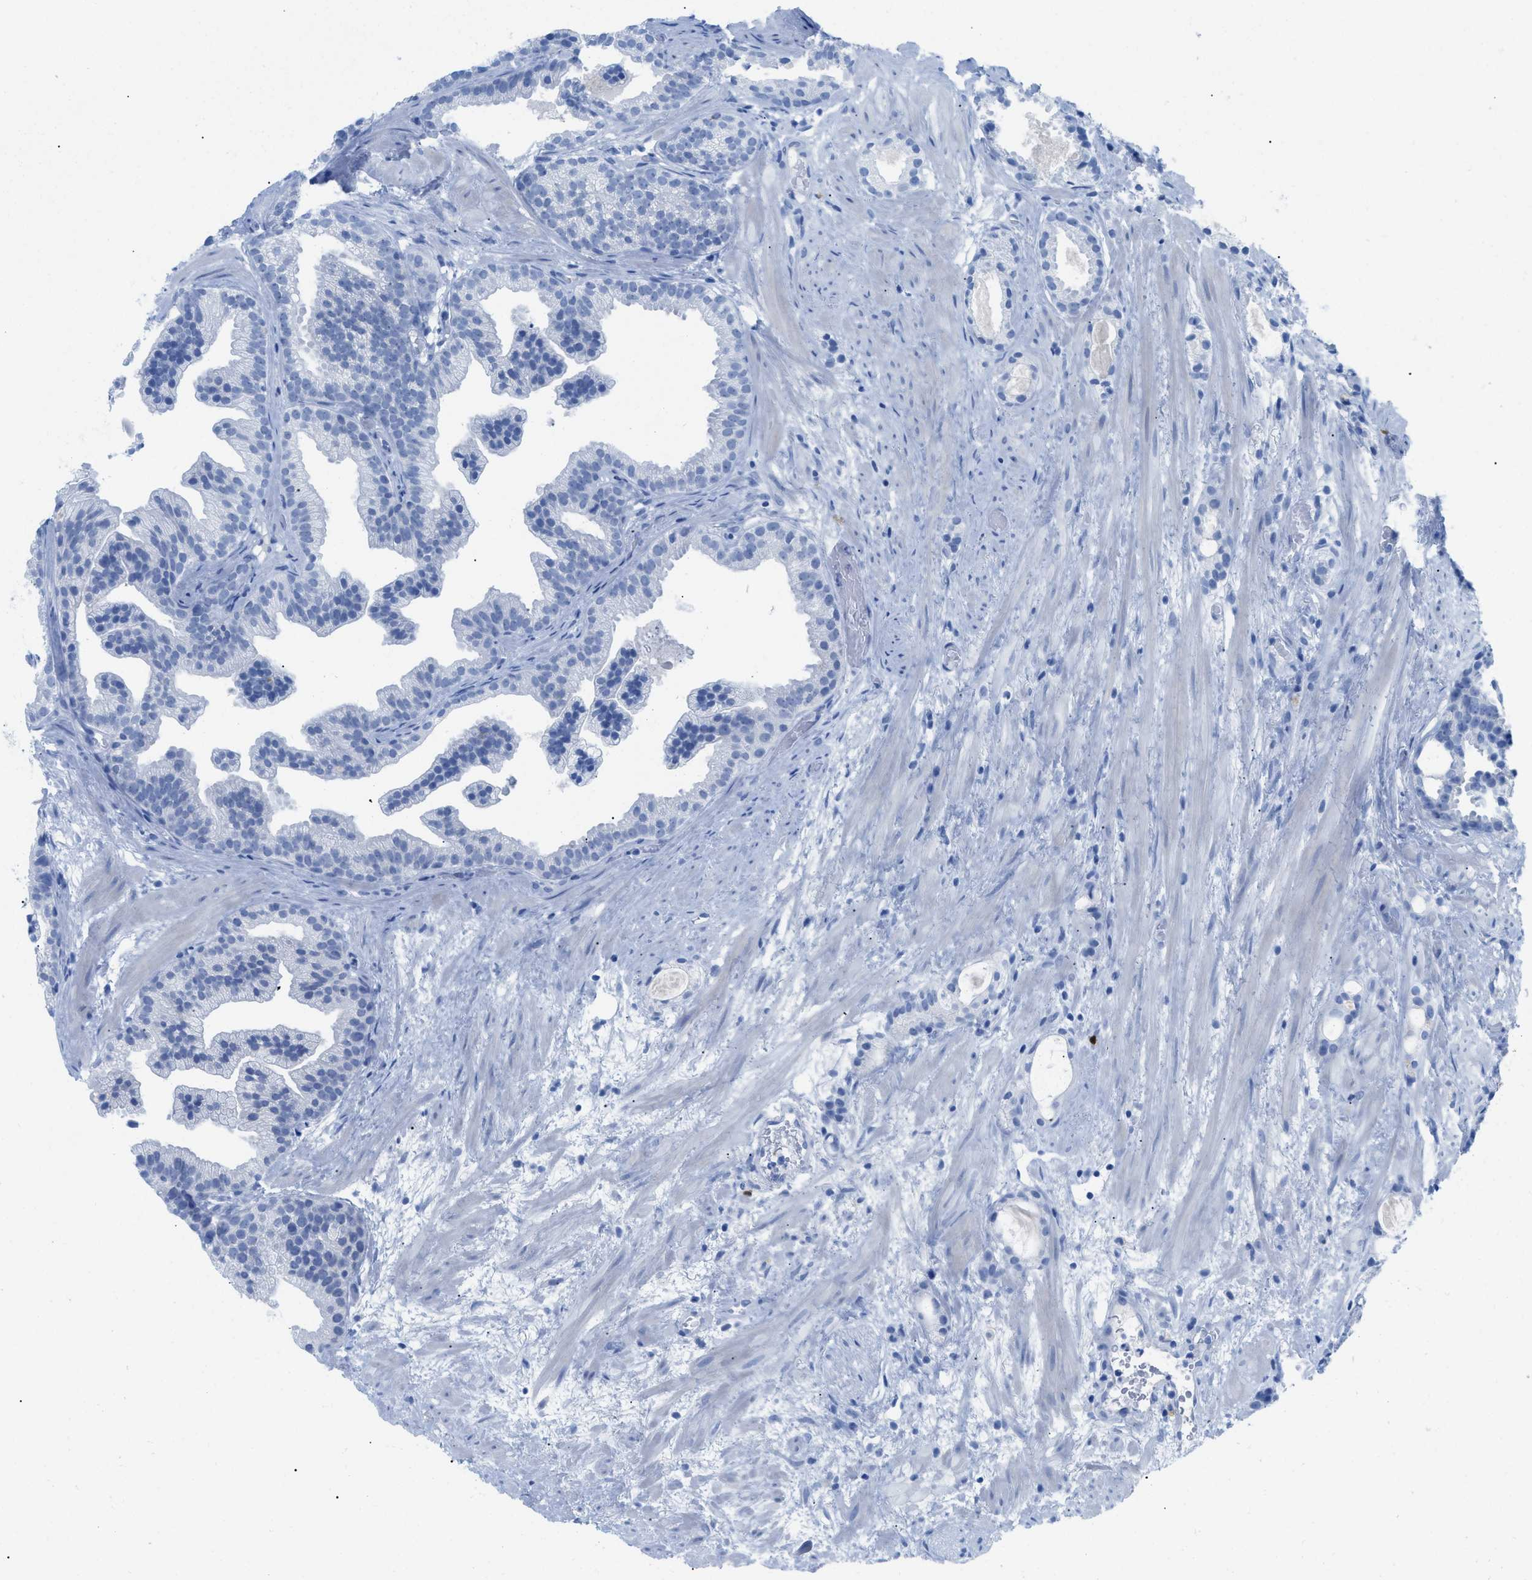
{"staining": {"intensity": "negative", "quantity": "none", "location": "none"}, "tissue": "prostate cancer", "cell_type": "Tumor cells", "image_type": "cancer", "snomed": [{"axis": "morphology", "description": "Adenocarcinoma, Low grade"}, {"axis": "topography", "description": "Prostate"}], "caption": "Prostate cancer stained for a protein using IHC demonstrates no positivity tumor cells.", "gene": "TCL1A", "patient": {"sex": "male", "age": 89}}